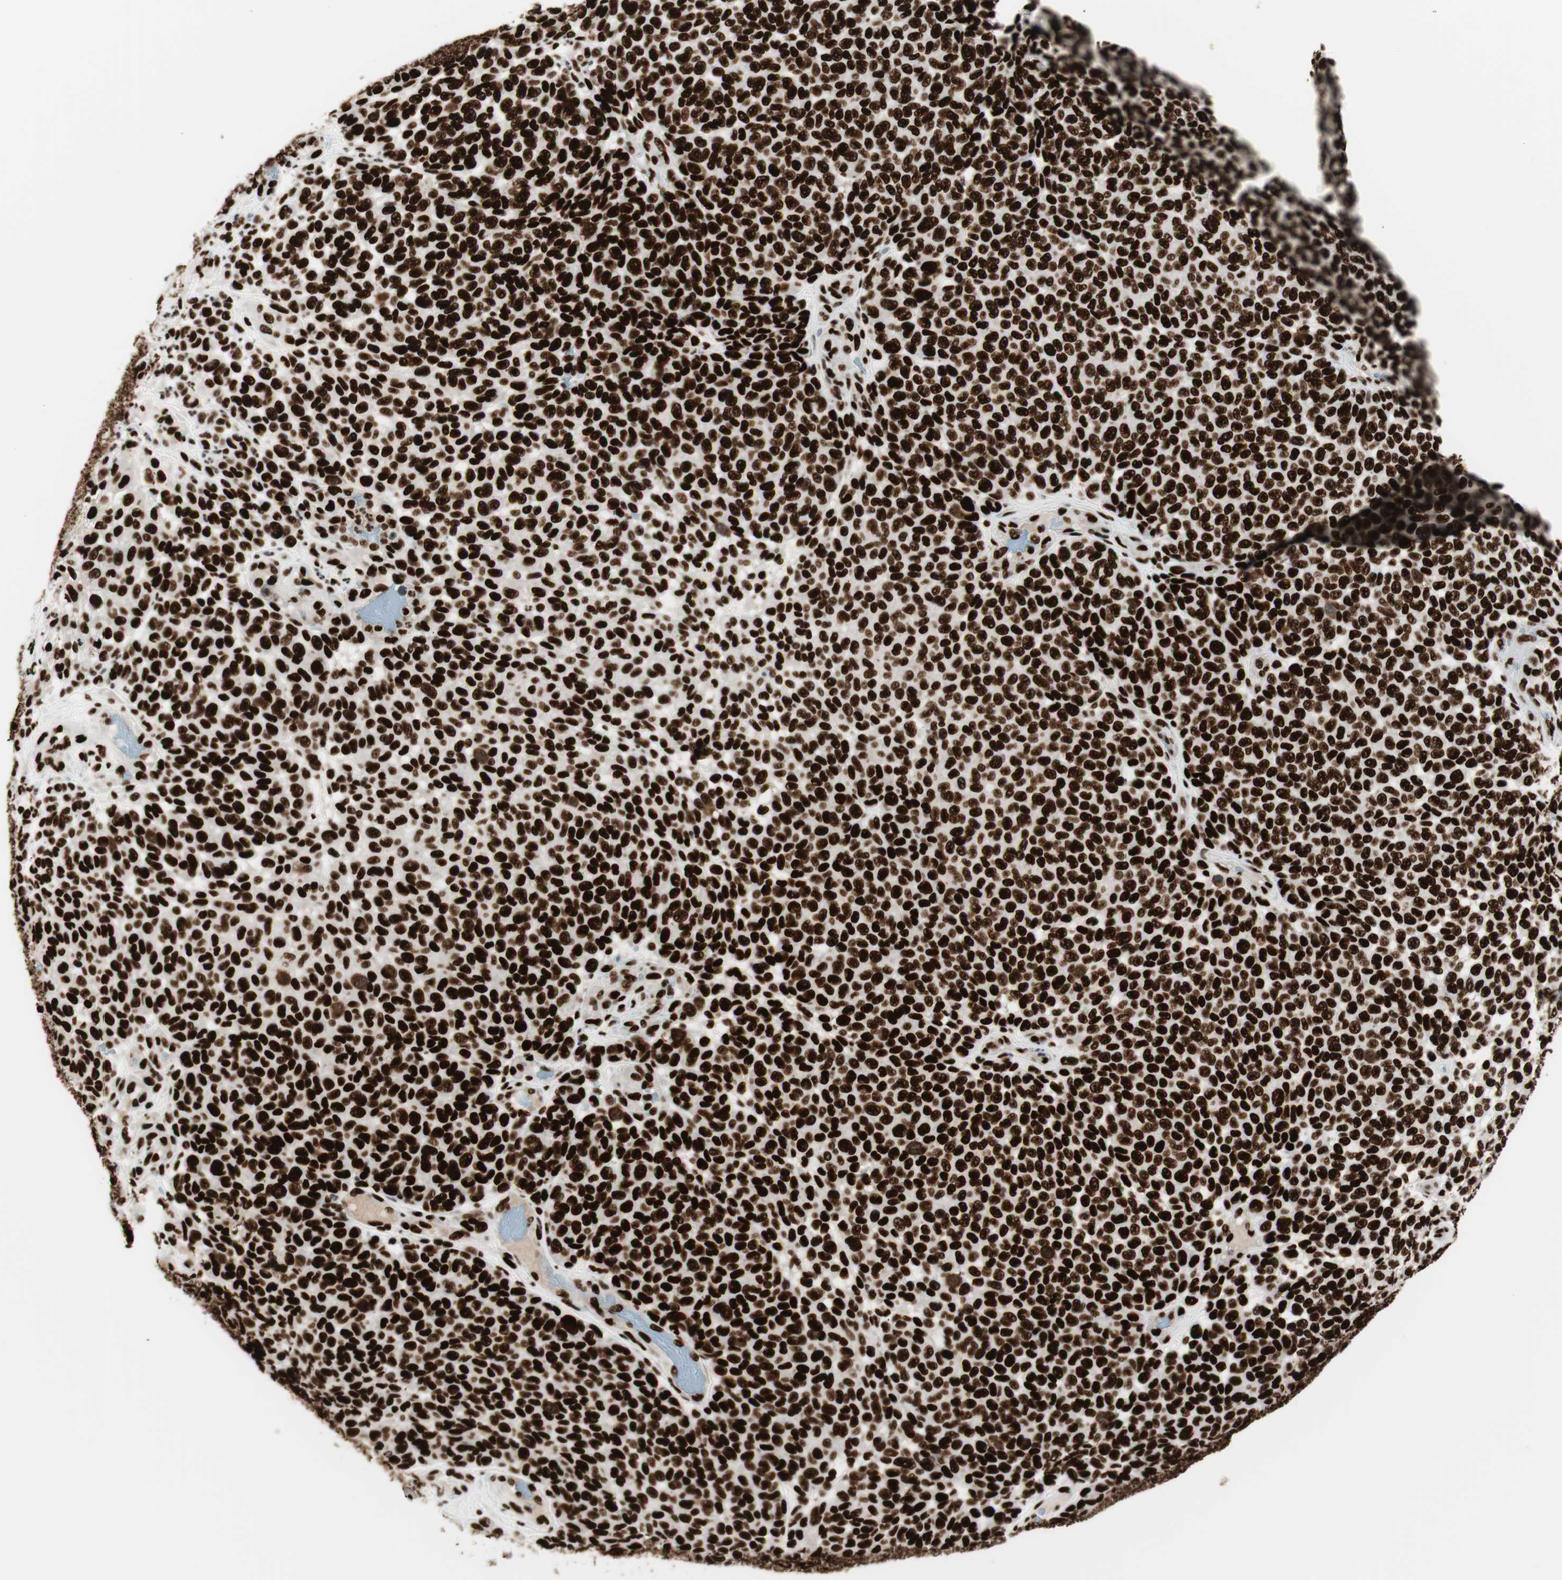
{"staining": {"intensity": "strong", "quantity": ">75%", "location": "nuclear"}, "tissue": "melanoma", "cell_type": "Tumor cells", "image_type": "cancer", "snomed": [{"axis": "morphology", "description": "Malignant melanoma, NOS"}, {"axis": "topography", "description": "Skin"}], "caption": "Protein staining of malignant melanoma tissue displays strong nuclear expression in approximately >75% of tumor cells. Using DAB (brown) and hematoxylin (blue) stains, captured at high magnification using brightfield microscopy.", "gene": "PSME3", "patient": {"sex": "male", "age": 59}}